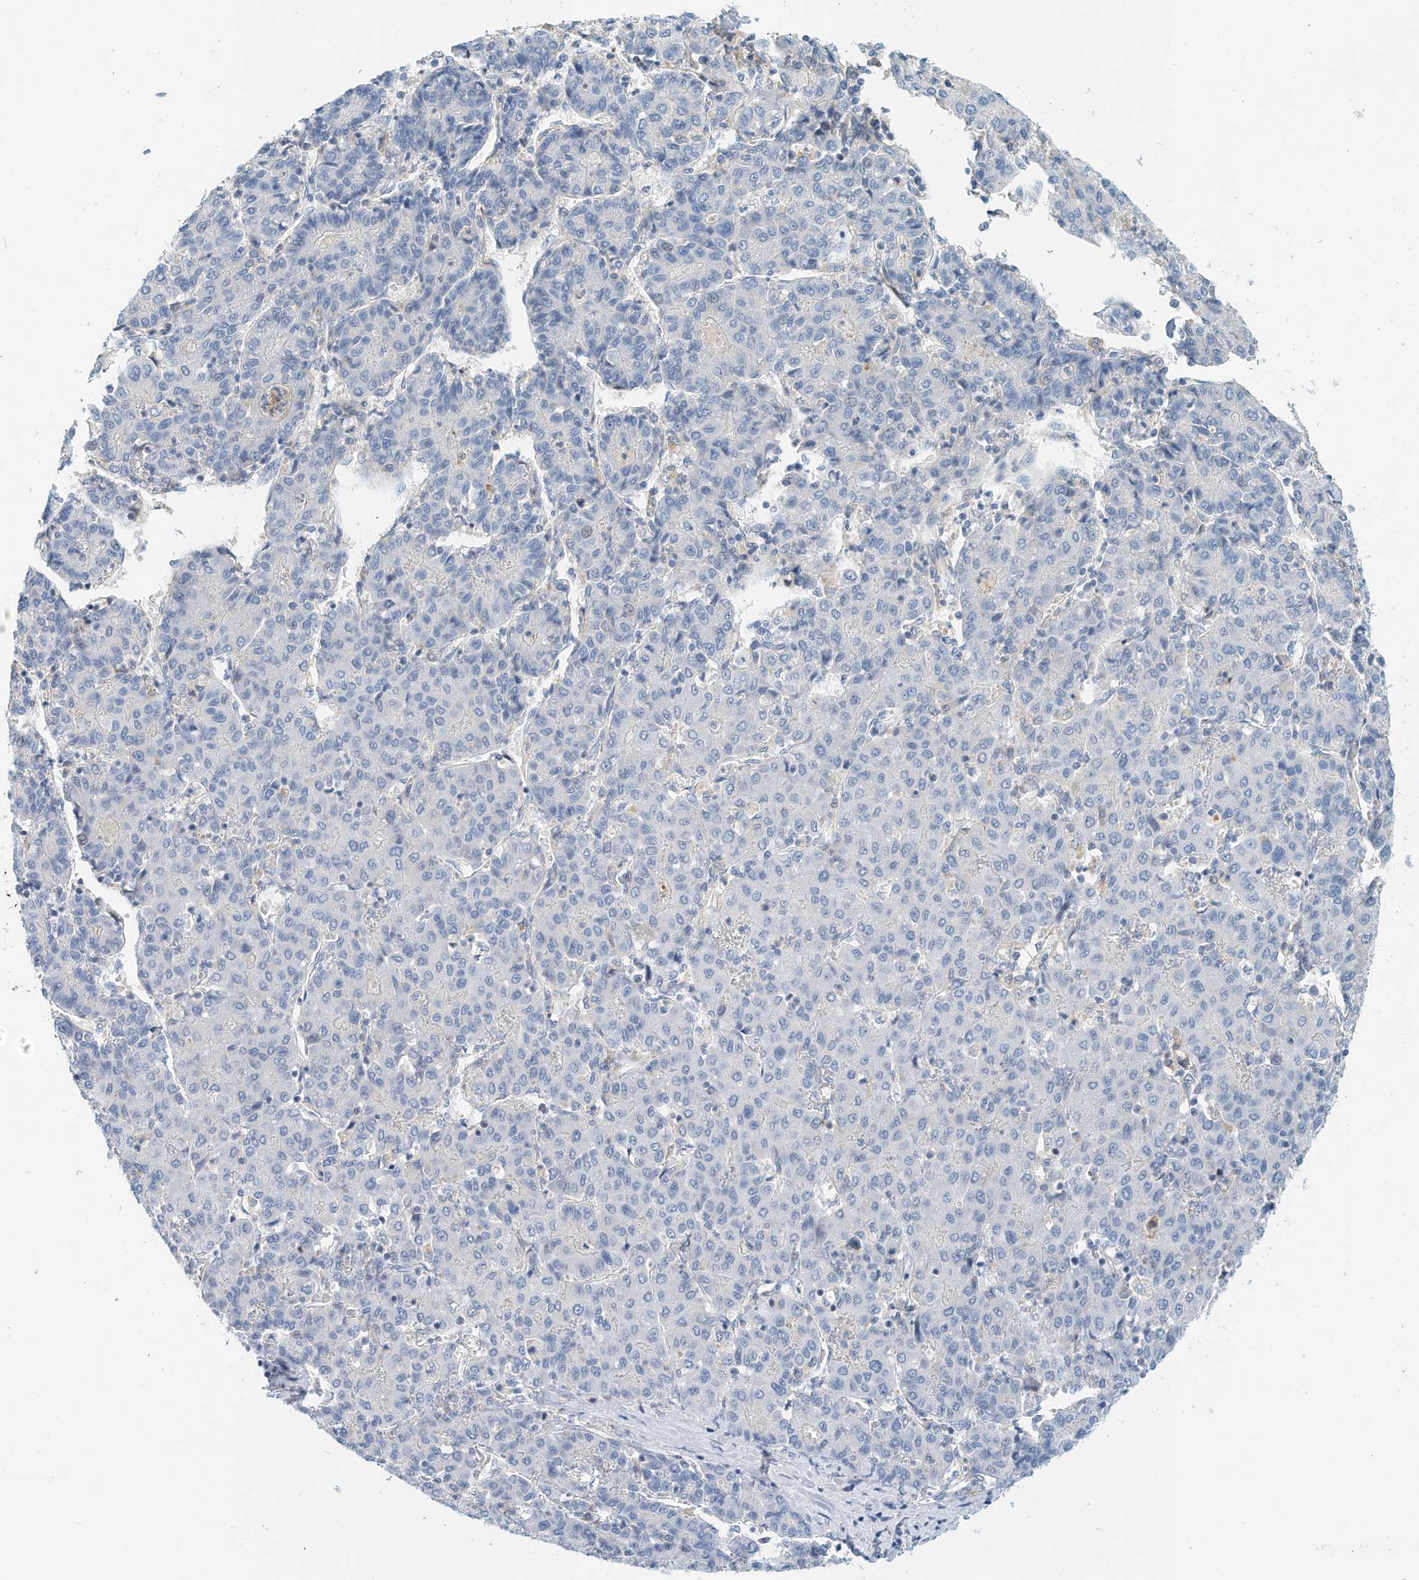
{"staining": {"intensity": "negative", "quantity": "none", "location": "none"}, "tissue": "liver cancer", "cell_type": "Tumor cells", "image_type": "cancer", "snomed": [{"axis": "morphology", "description": "Carcinoma, Hepatocellular, NOS"}, {"axis": "topography", "description": "Liver"}], "caption": "This photomicrograph is of hepatocellular carcinoma (liver) stained with immunohistochemistry (IHC) to label a protein in brown with the nuclei are counter-stained blue. There is no expression in tumor cells.", "gene": "MICAL1", "patient": {"sex": "male", "age": 65}}